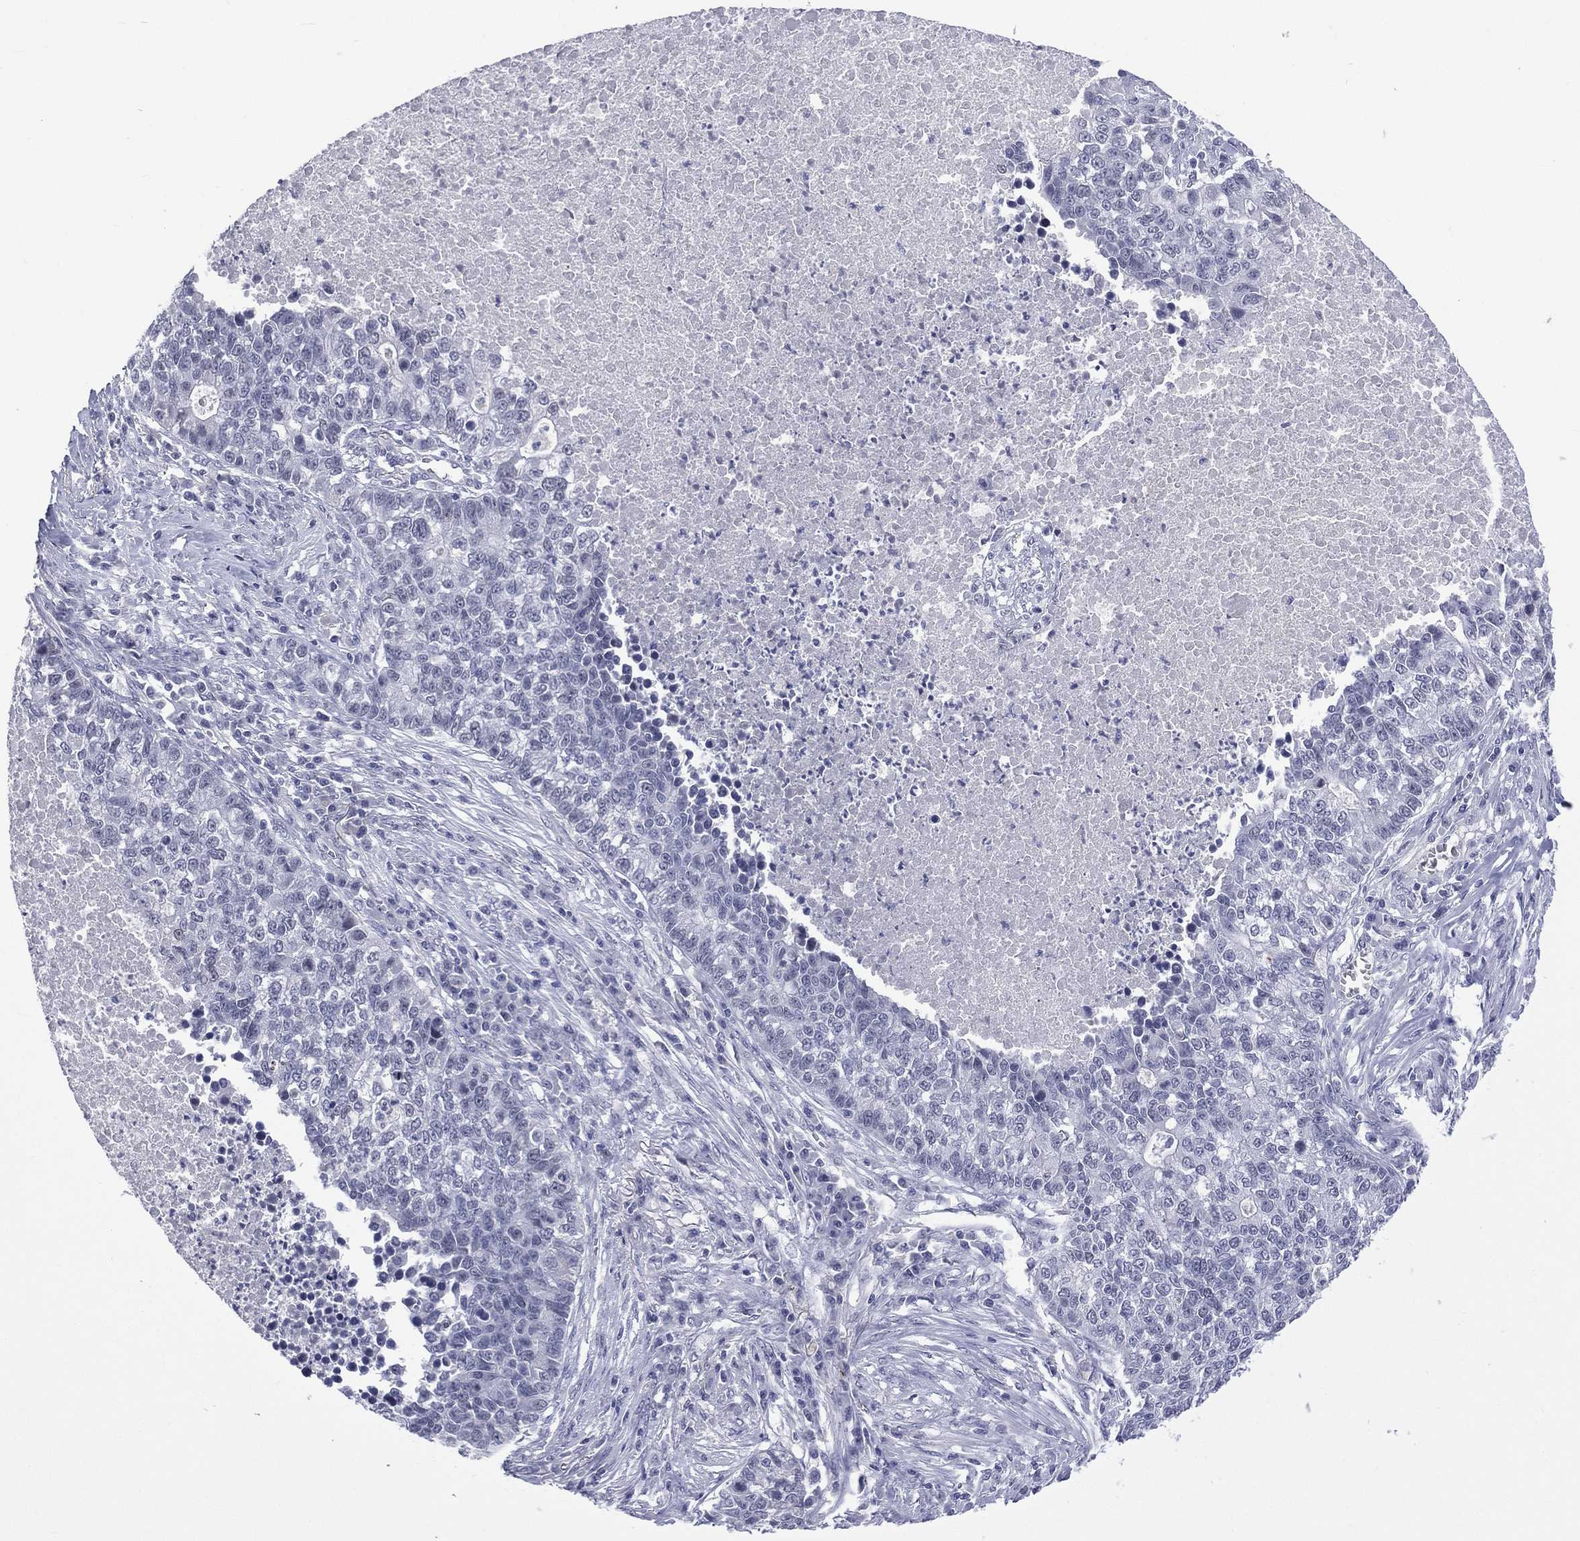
{"staining": {"intensity": "negative", "quantity": "none", "location": "none"}, "tissue": "lung cancer", "cell_type": "Tumor cells", "image_type": "cancer", "snomed": [{"axis": "morphology", "description": "Adenocarcinoma, NOS"}, {"axis": "topography", "description": "Lung"}], "caption": "DAB (3,3'-diaminobenzidine) immunohistochemical staining of human lung cancer demonstrates no significant expression in tumor cells. (Brightfield microscopy of DAB (3,3'-diaminobenzidine) immunohistochemistry (IHC) at high magnification).", "gene": "SSX1", "patient": {"sex": "male", "age": 57}}